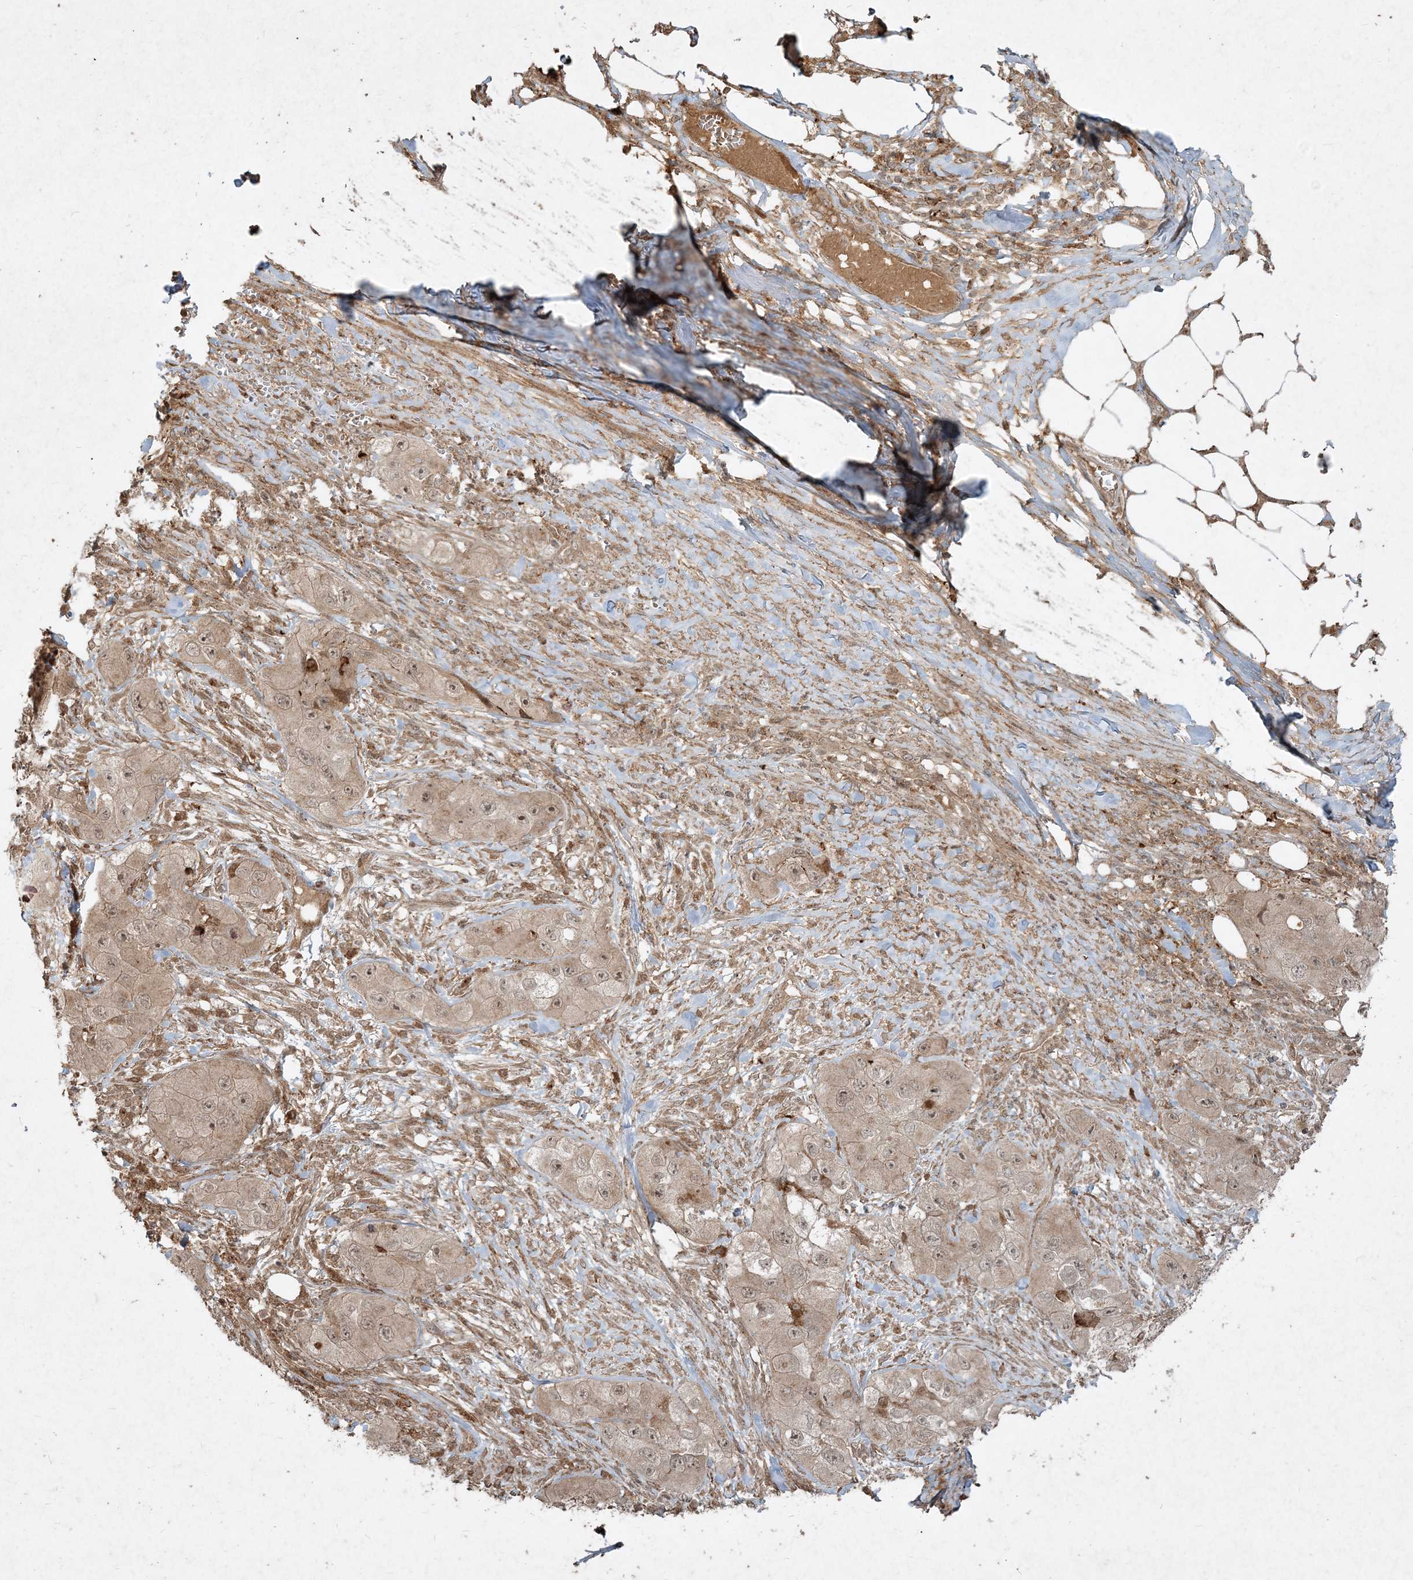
{"staining": {"intensity": "weak", "quantity": "25%-75%", "location": "nuclear"}, "tissue": "skin cancer", "cell_type": "Tumor cells", "image_type": "cancer", "snomed": [{"axis": "morphology", "description": "Squamous cell carcinoma, NOS"}, {"axis": "topography", "description": "Skin"}, {"axis": "topography", "description": "Subcutis"}], "caption": "The immunohistochemical stain labels weak nuclear positivity in tumor cells of squamous cell carcinoma (skin) tissue.", "gene": "NARS1", "patient": {"sex": "male", "age": 73}}